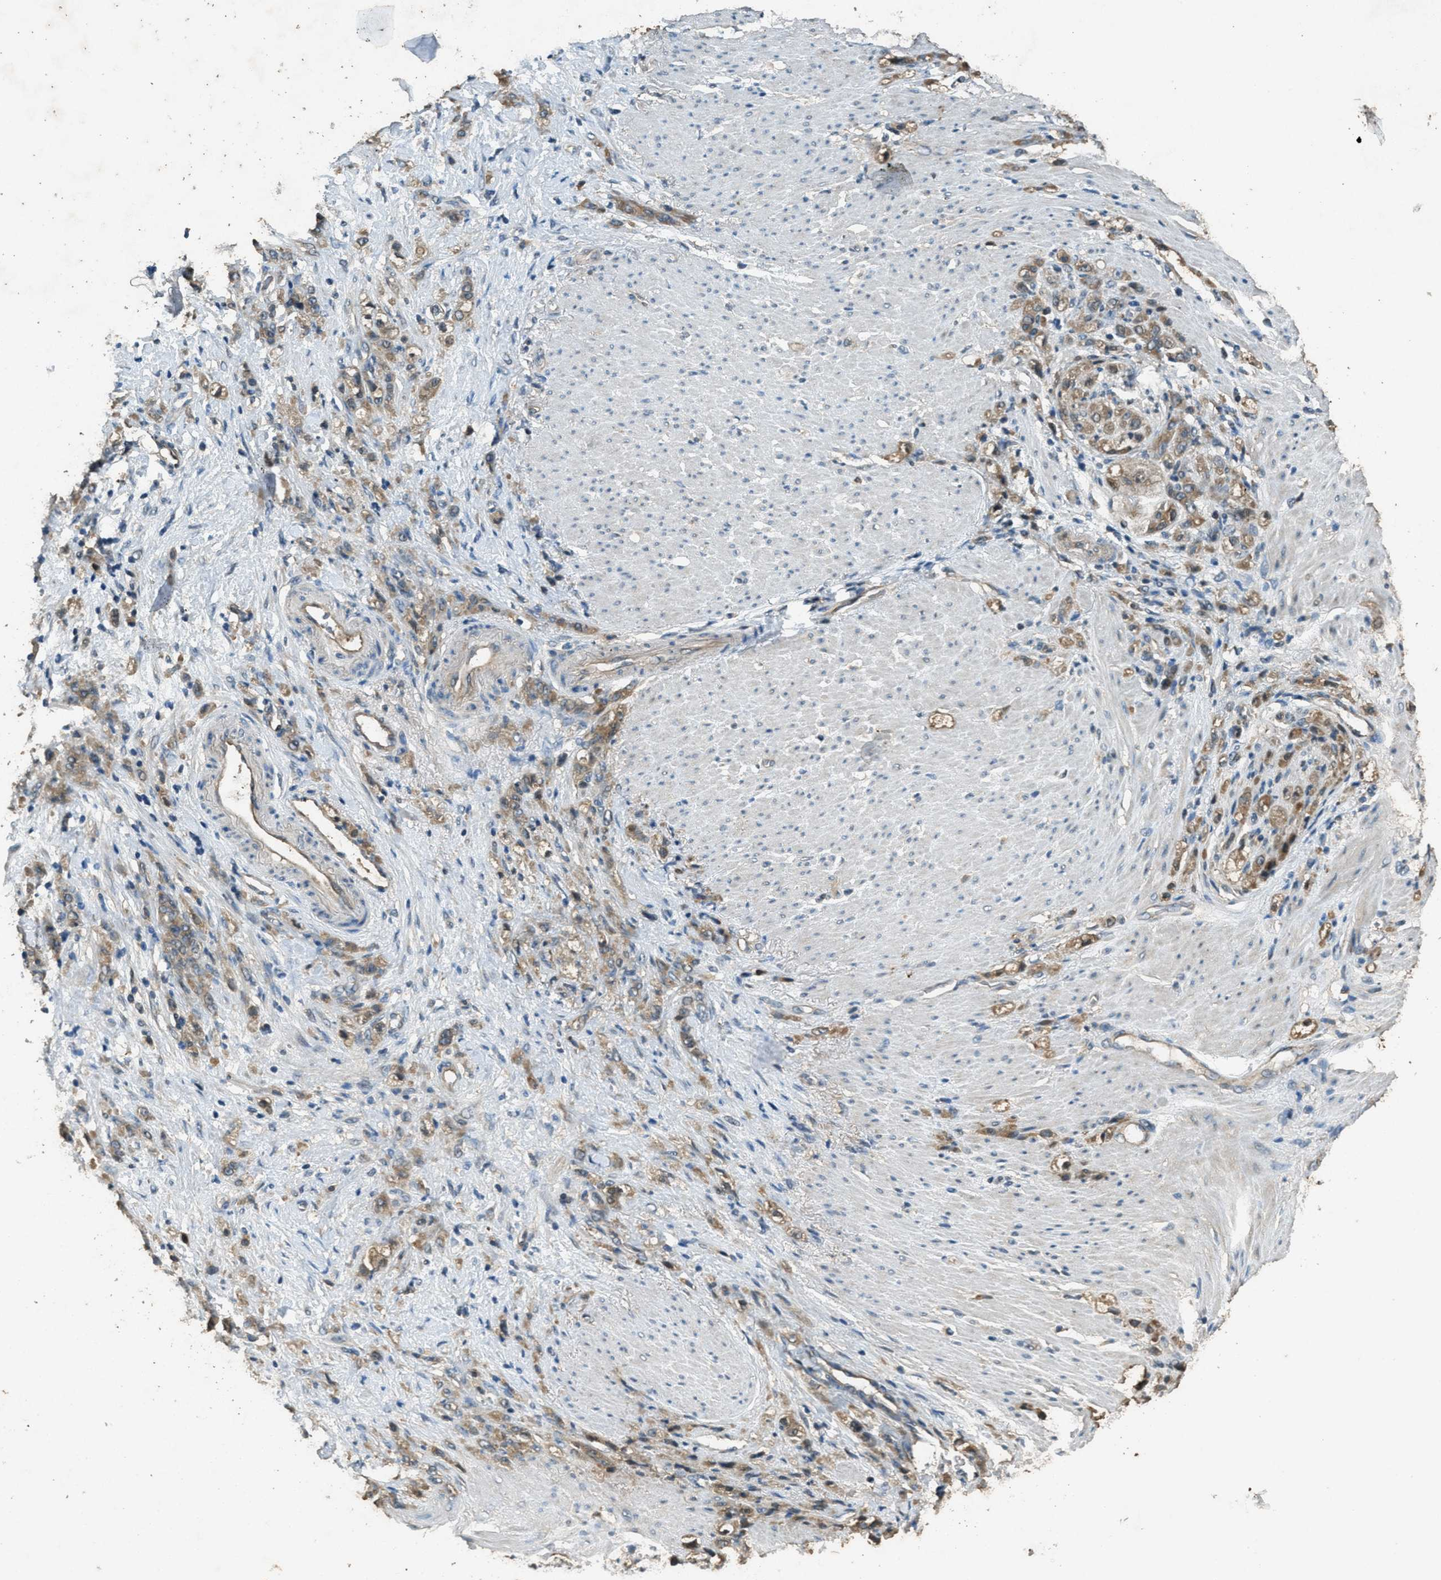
{"staining": {"intensity": "moderate", "quantity": ">75%", "location": "cytoplasmic/membranous"}, "tissue": "stomach cancer", "cell_type": "Tumor cells", "image_type": "cancer", "snomed": [{"axis": "morphology", "description": "Adenocarcinoma, NOS"}, {"axis": "topography", "description": "Stomach"}], "caption": "A brown stain highlights moderate cytoplasmic/membranous expression of a protein in stomach adenocarcinoma tumor cells.", "gene": "DUSP6", "patient": {"sex": "male", "age": 82}}